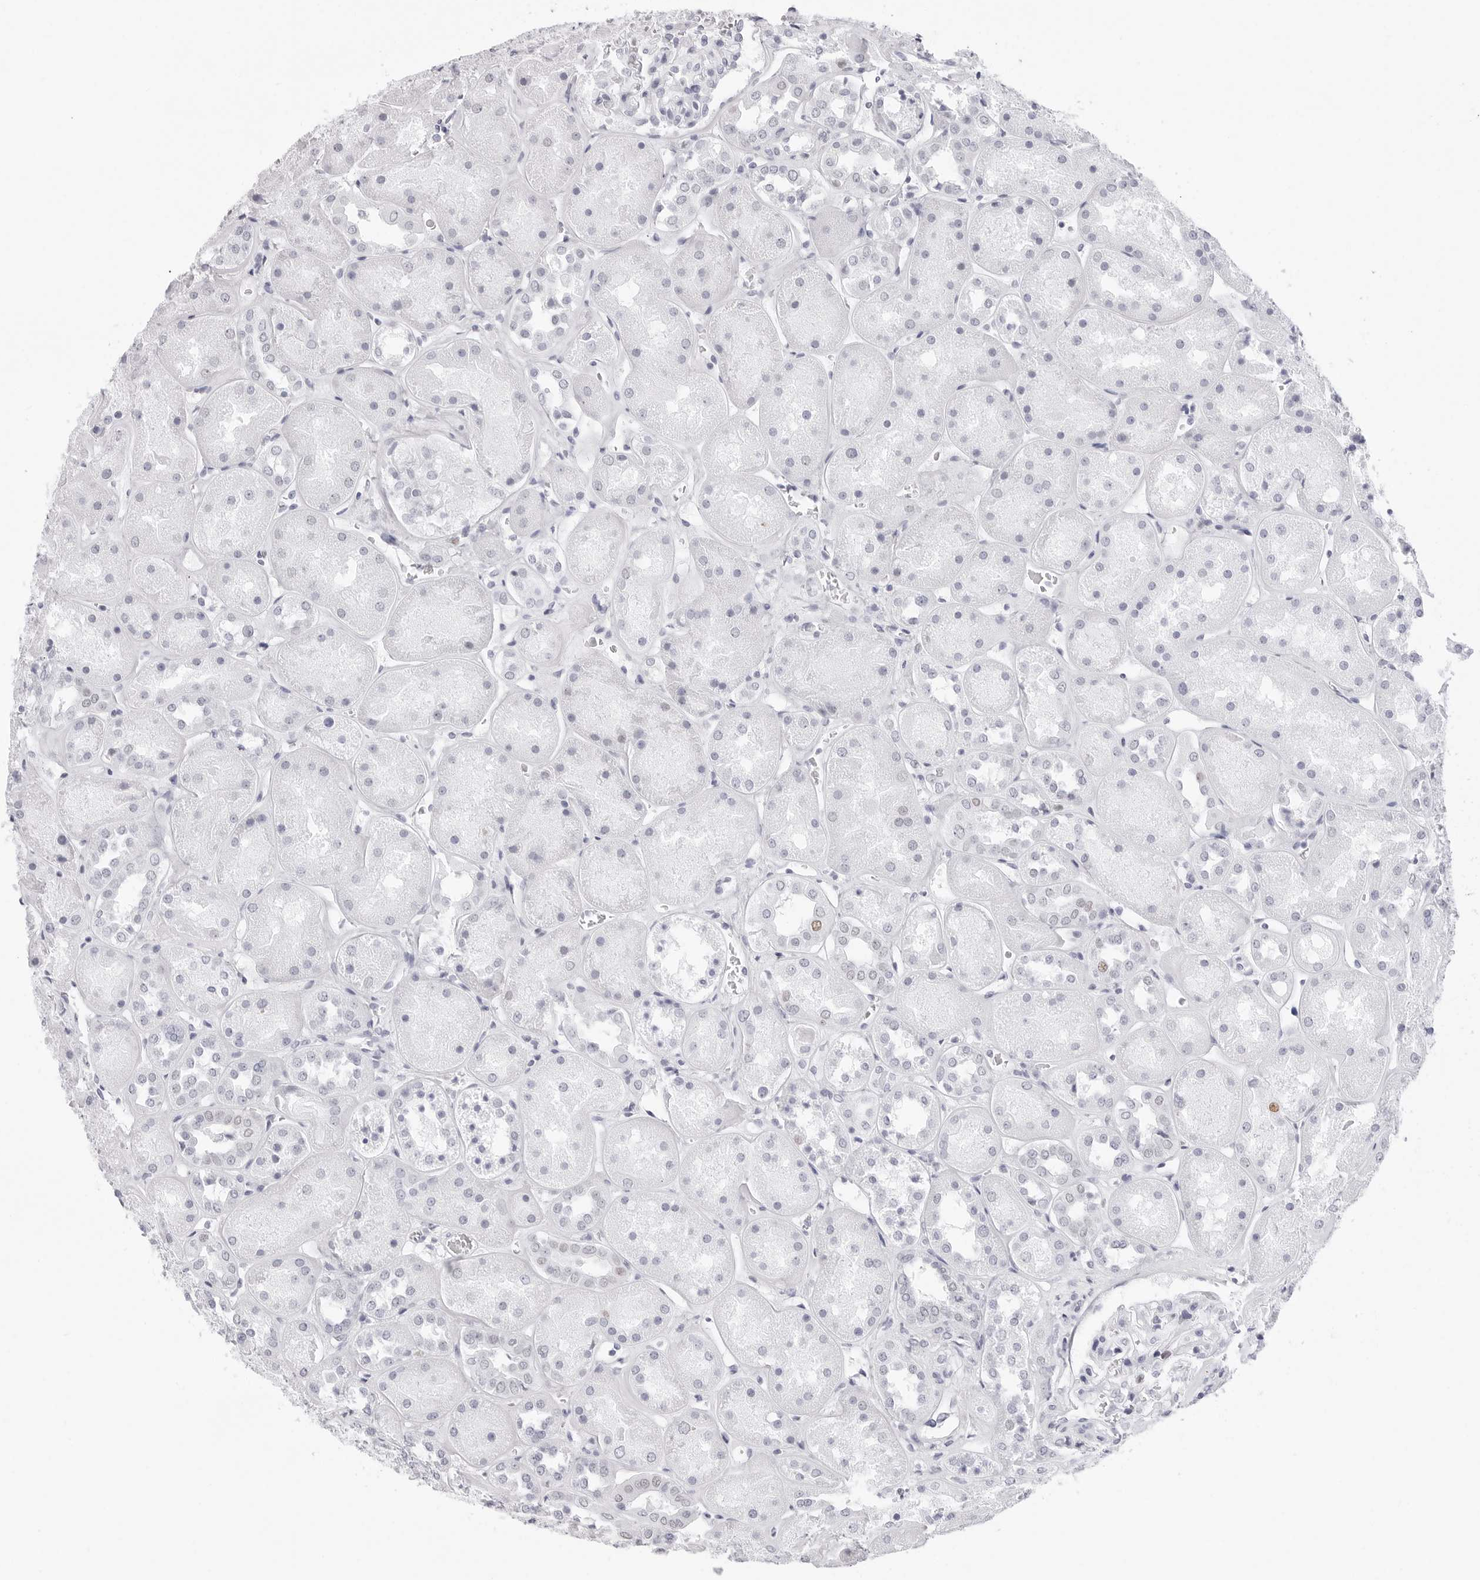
{"staining": {"intensity": "negative", "quantity": "none", "location": "none"}, "tissue": "kidney", "cell_type": "Cells in glomeruli", "image_type": "normal", "snomed": [{"axis": "morphology", "description": "Normal tissue, NOS"}, {"axis": "topography", "description": "Kidney"}], "caption": "Kidney stained for a protein using immunohistochemistry exhibits no positivity cells in glomeruli.", "gene": "NASP", "patient": {"sex": "male", "age": 70}}